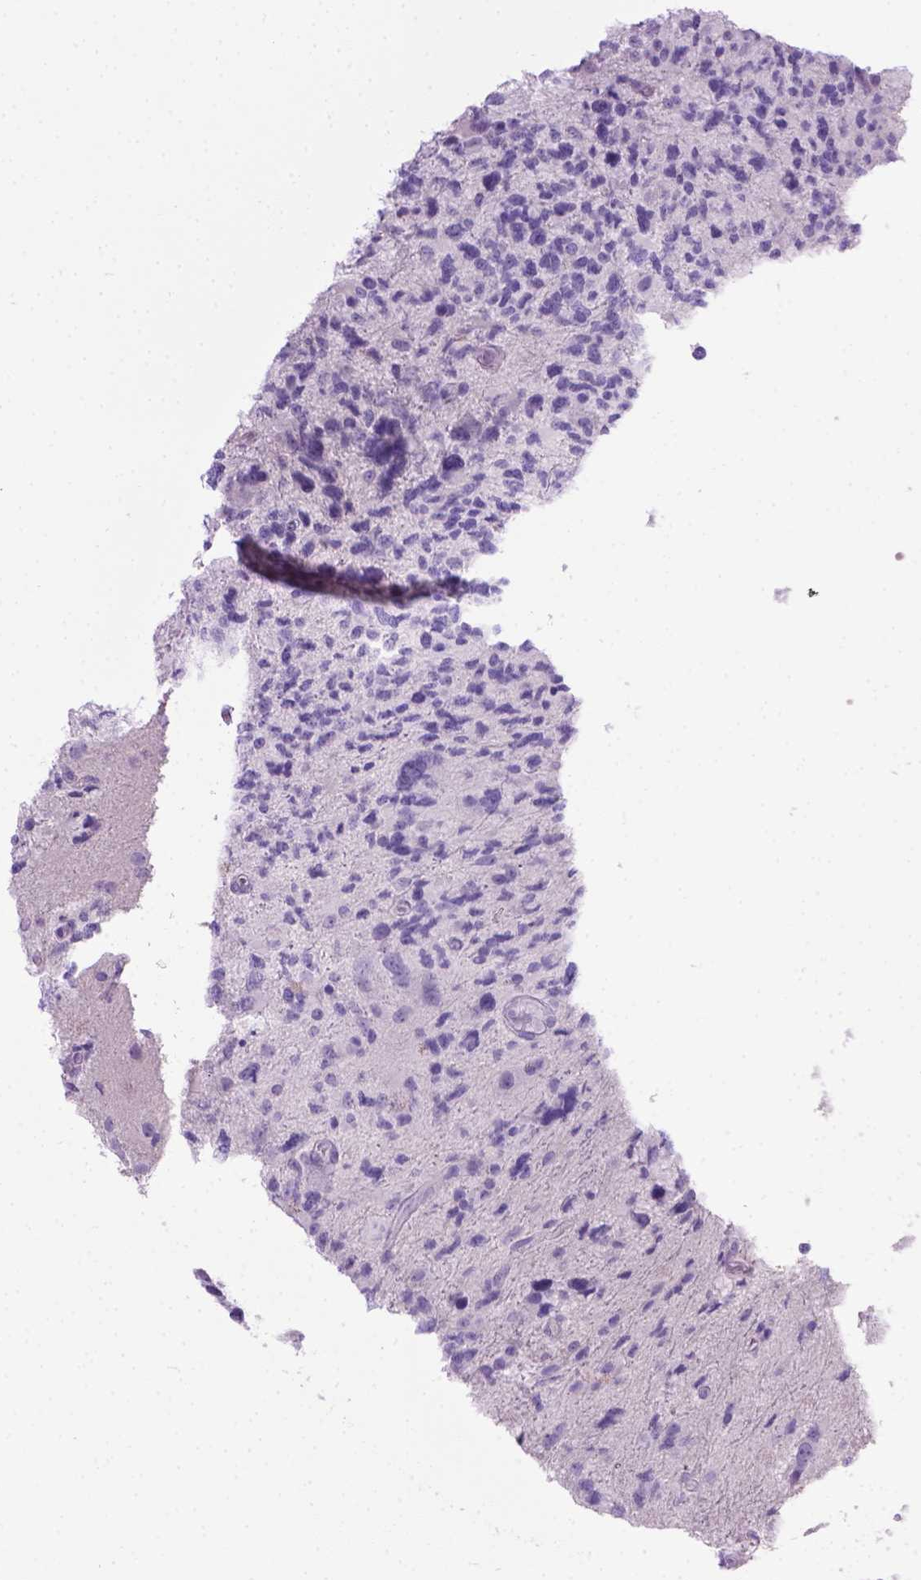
{"staining": {"intensity": "negative", "quantity": "none", "location": "none"}, "tissue": "glioma", "cell_type": "Tumor cells", "image_type": "cancer", "snomed": [{"axis": "morphology", "description": "Glioma, malignant, High grade"}, {"axis": "topography", "description": "Brain"}], "caption": "An IHC photomicrograph of malignant high-grade glioma is shown. There is no staining in tumor cells of malignant high-grade glioma. (Stains: DAB IHC with hematoxylin counter stain, Microscopy: brightfield microscopy at high magnification).", "gene": "LELP1", "patient": {"sex": "female", "age": 71}}